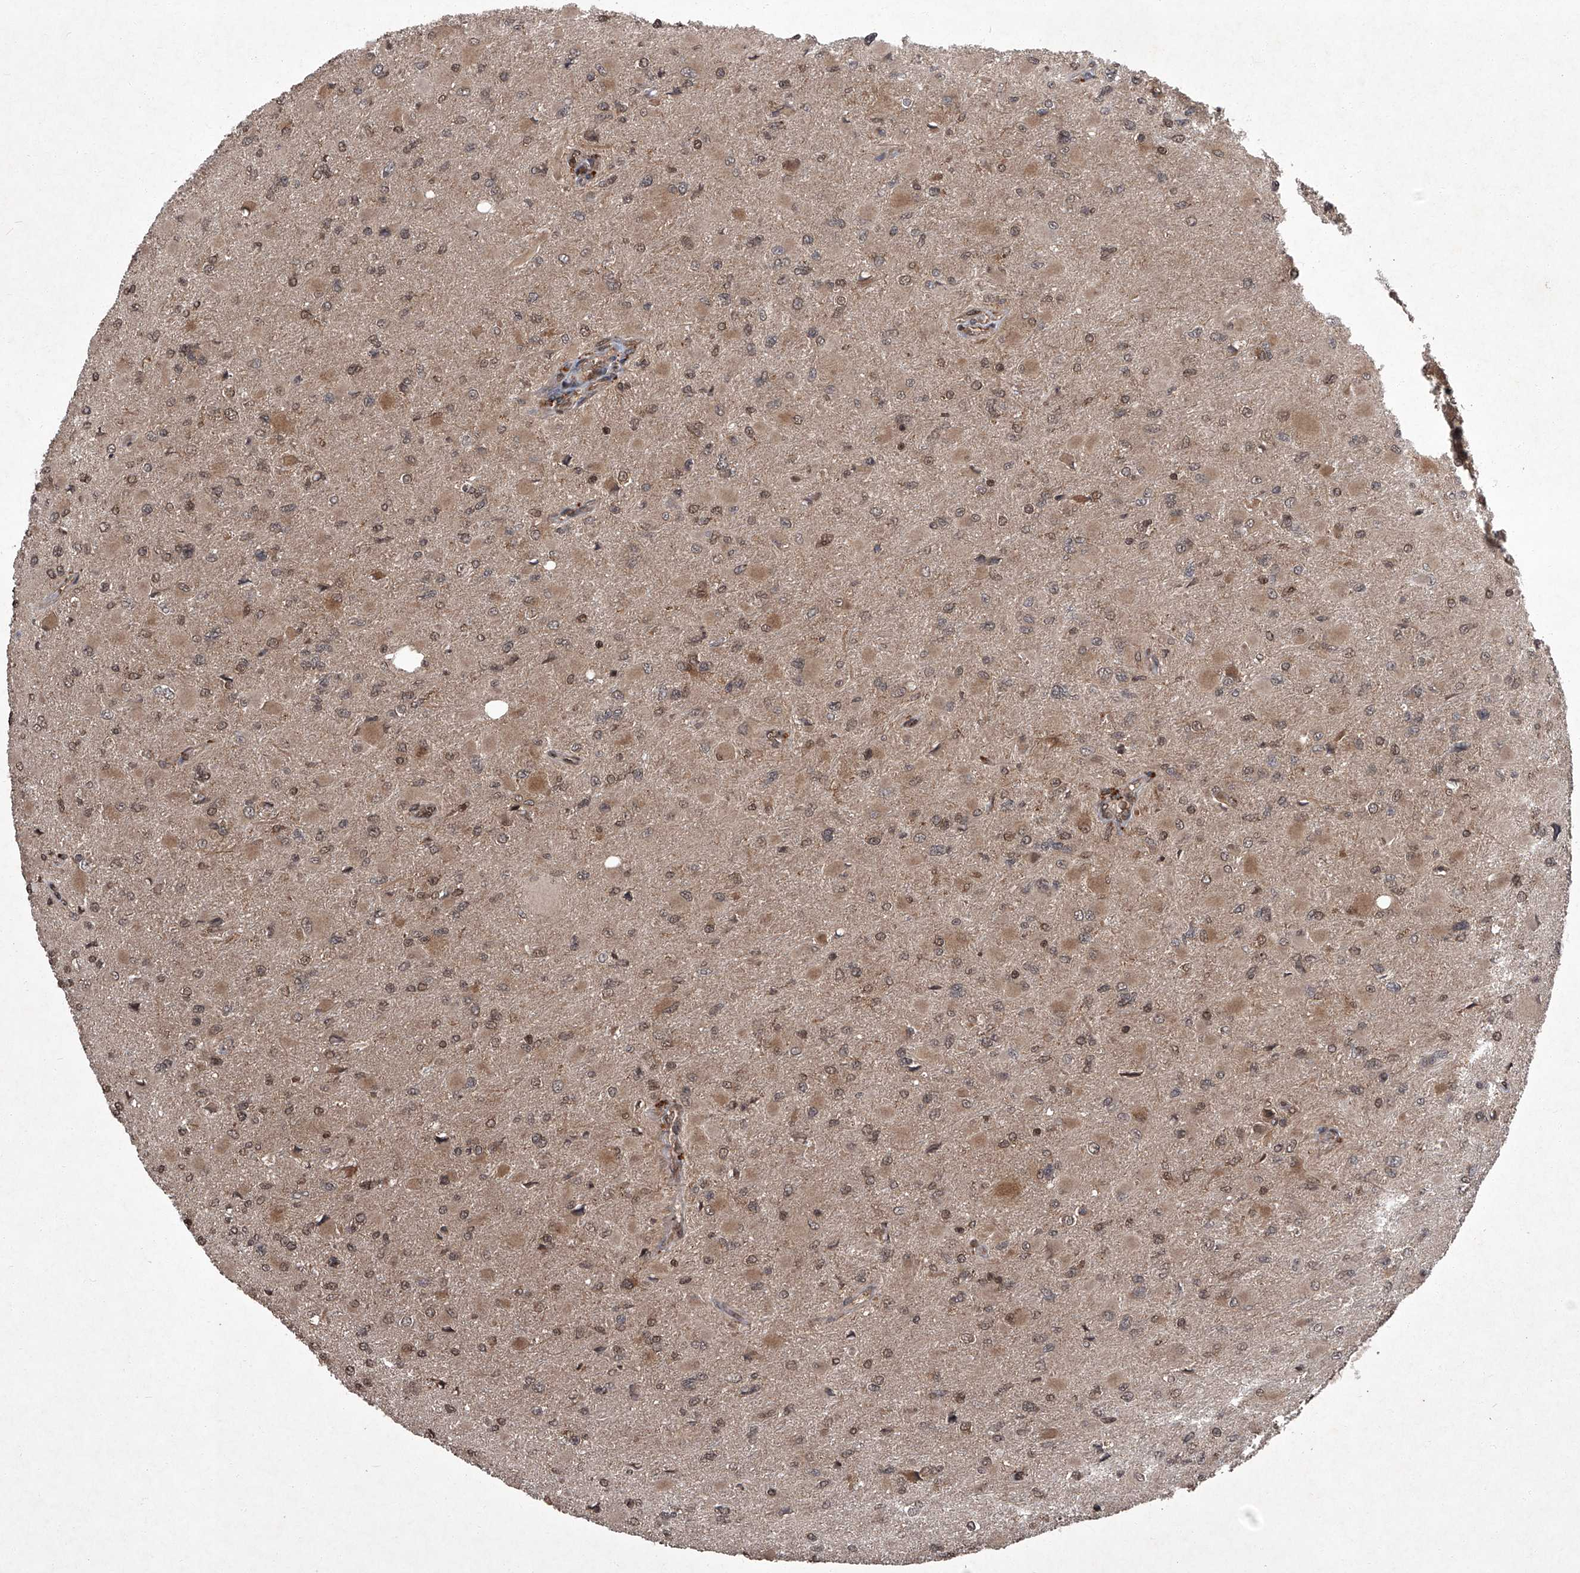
{"staining": {"intensity": "moderate", "quantity": ">75%", "location": "cytoplasmic/membranous,nuclear"}, "tissue": "glioma", "cell_type": "Tumor cells", "image_type": "cancer", "snomed": [{"axis": "morphology", "description": "Glioma, malignant, High grade"}, {"axis": "topography", "description": "Cerebral cortex"}], "caption": "Brown immunohistochemical staining in human malignant high-grade glioma demonstrates moderate cytoplasmic/membranous and nuclear positivity in approximately >75% of tumor cells. (brown staining indicates protein expression, while blue staining denotes nuclei).", "gene": "TSNAX", "patient": {"sex": "female", "age": 36}}